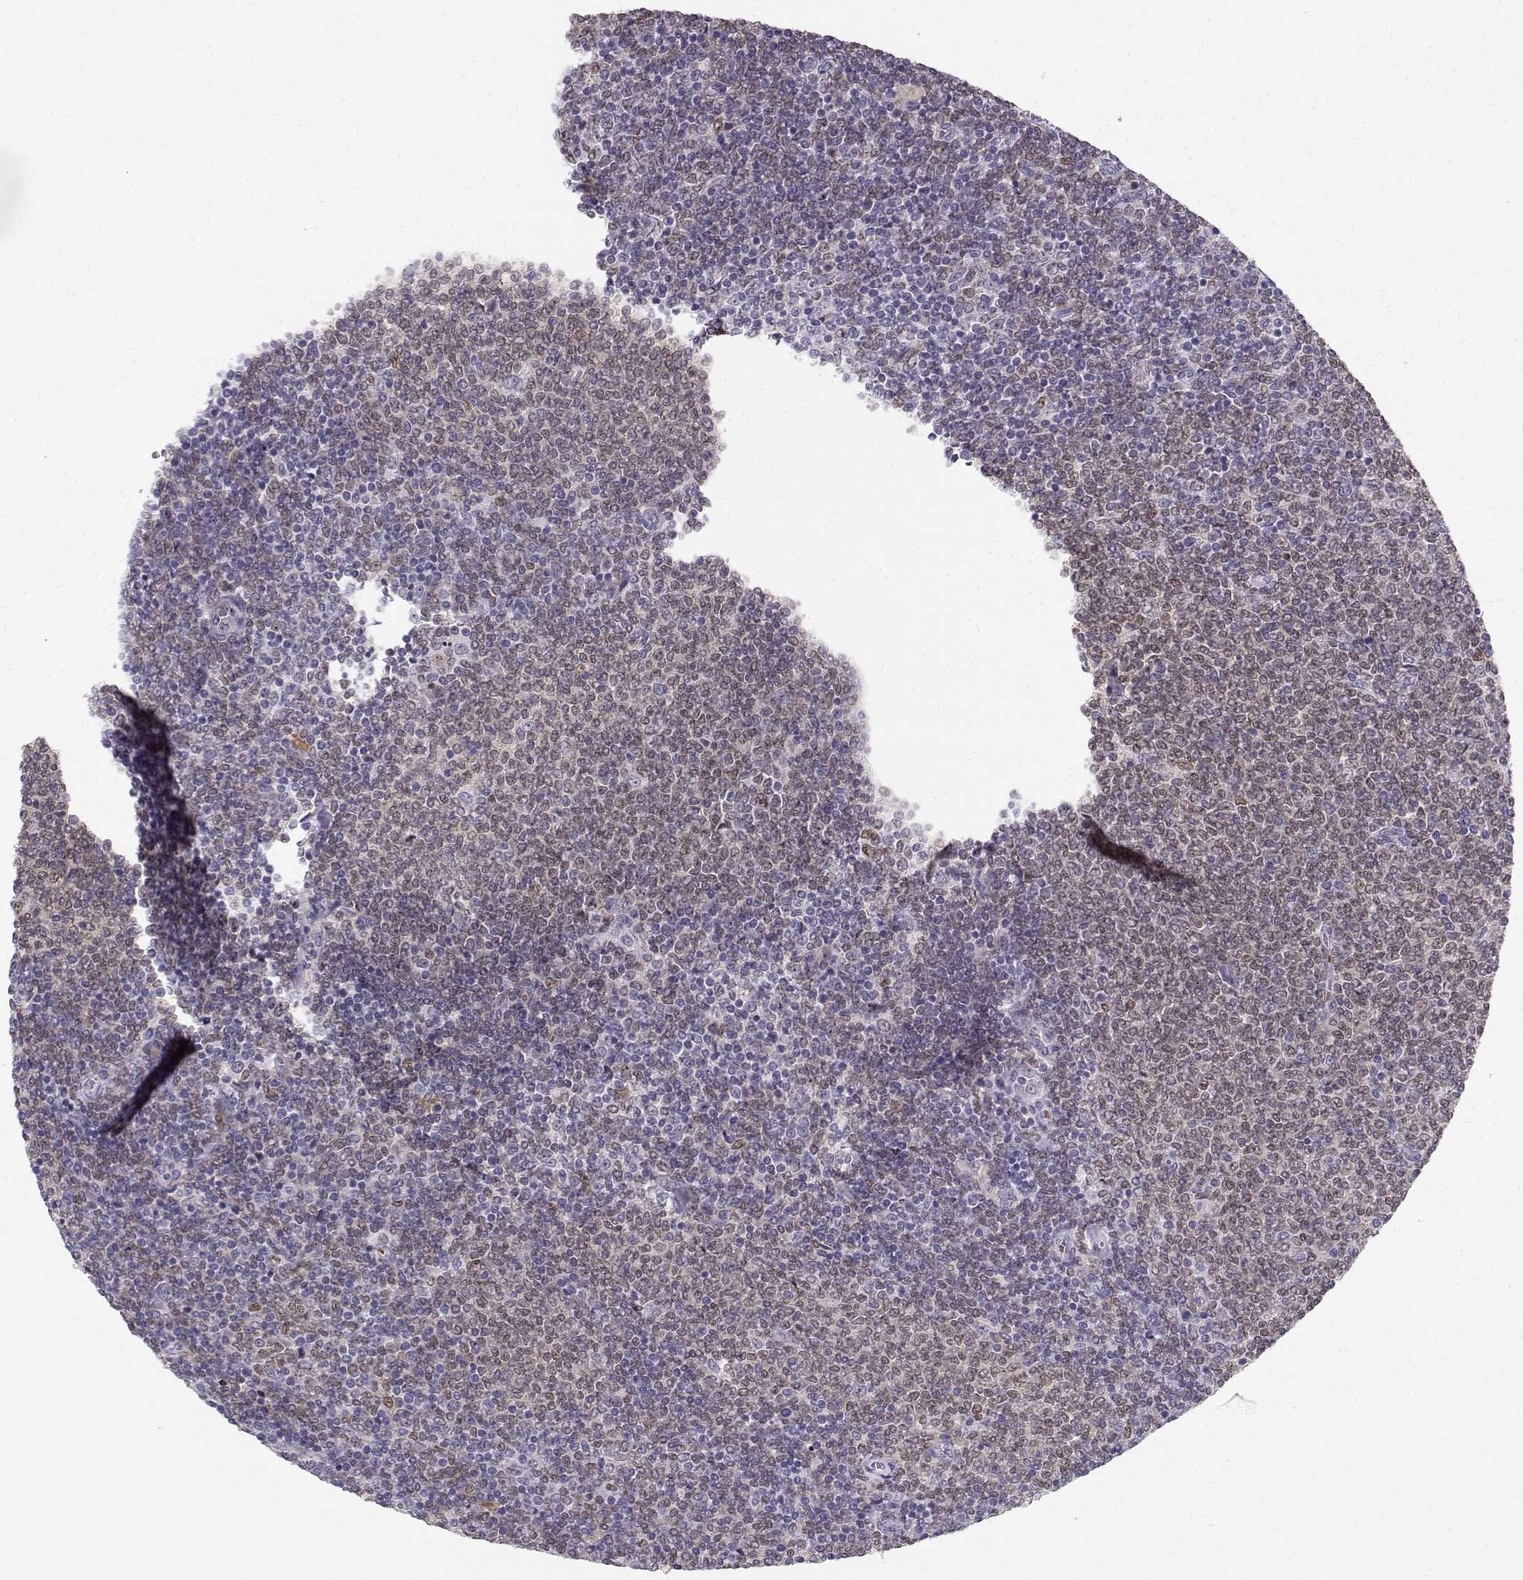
{"staining": {"intensity": "weak", "quantity": "25%-75%", "location": "nuclear"}, "tissue": "lymphoma", "cell_type": "Tumor cells", "image_type": "cancer", "snomed": [{"axis": "morphology", "description": "Malignant lymphoma, non-Hodgkin's type, Low grade"}, {"axis": "topography", "description": "Lymph node"}], "caption": "Lymphoma tissue exhibits weak nuclear staining in about 25%-75% of tumor cells, visualized by immunohistochemistry.", "gene": "DDX25", "patient": {"sex": "male", "age": 52}}